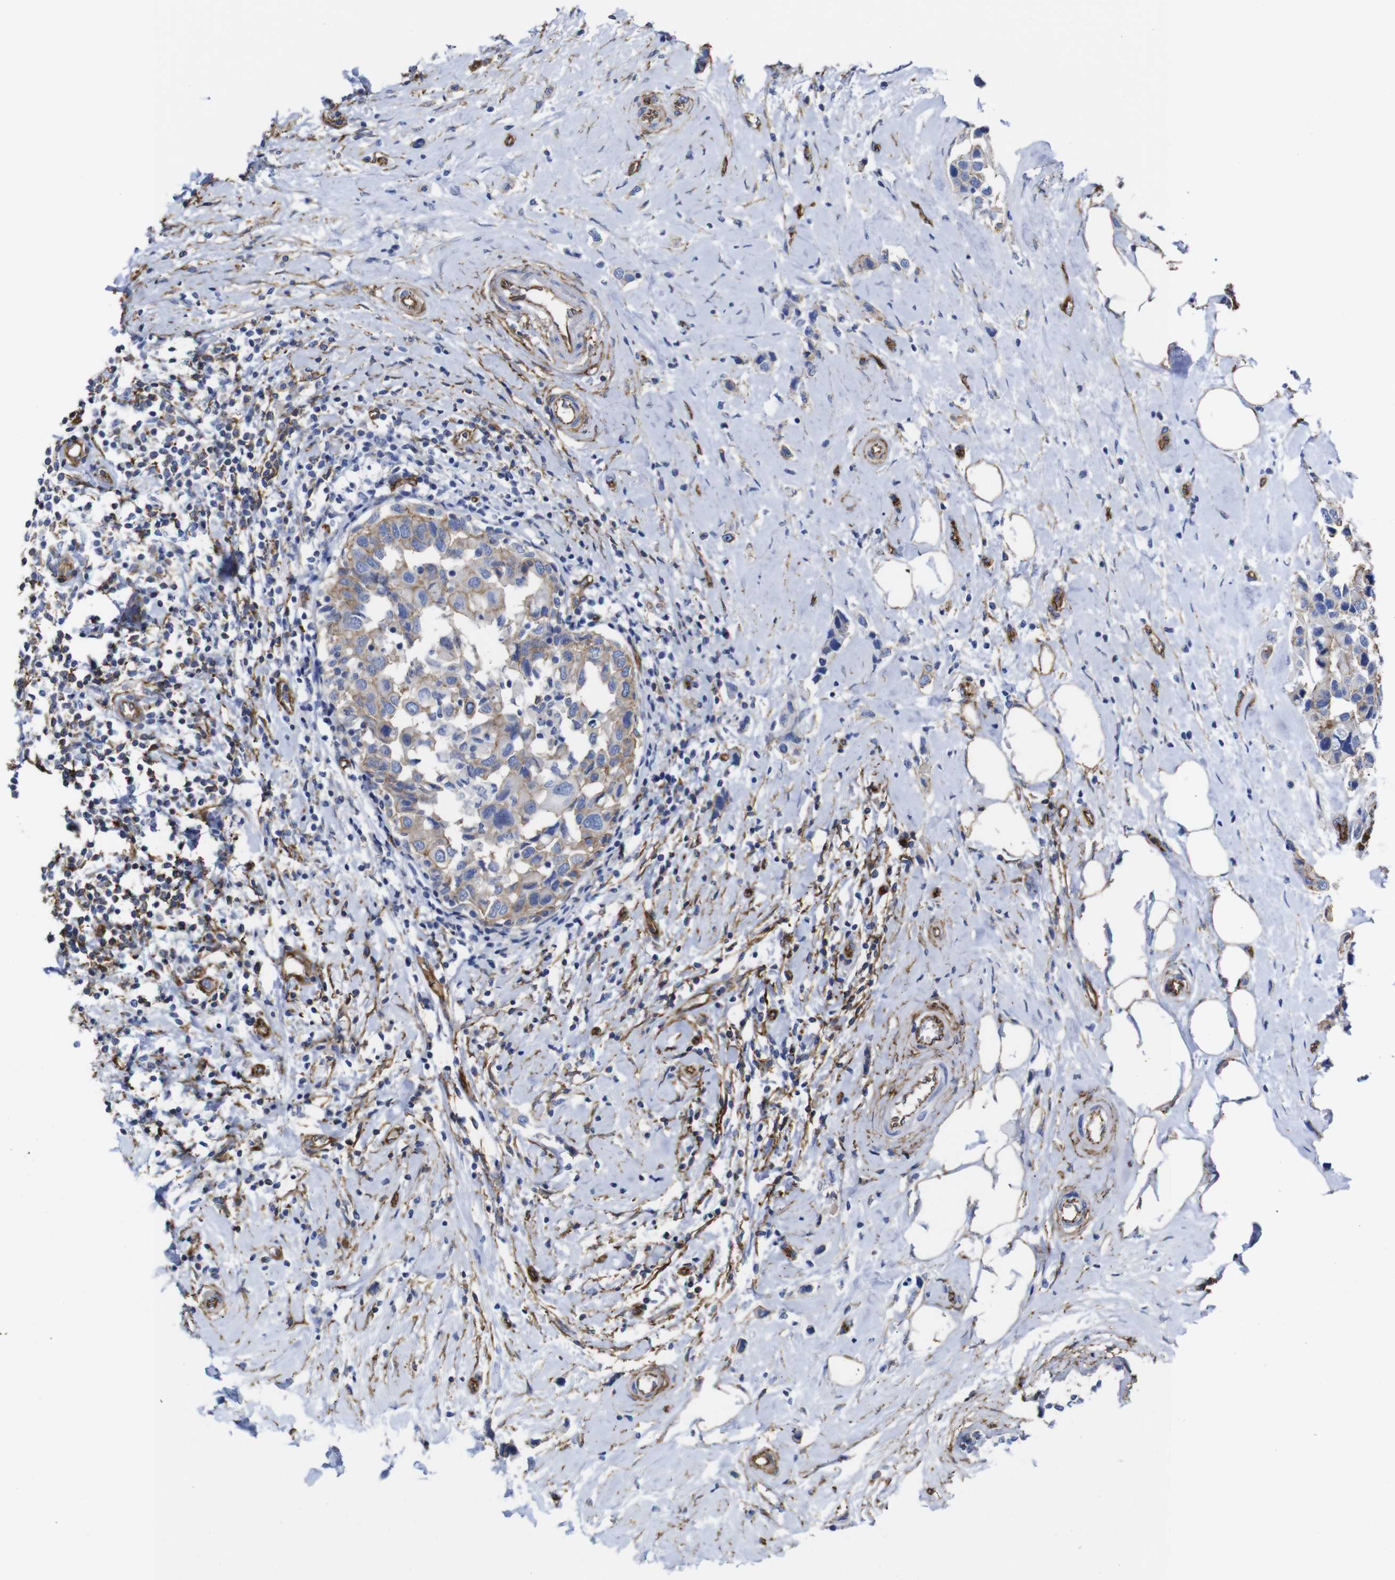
{"staining": {"intensity": "moderate", "quantity": ">75%", "location": "cytoplasmic/membranous"}, "tissue": "breast cancer", "cell_type": "Tumor cells", "image_type": "cancer", "snomed": [{"axis": "morphology", "description": "Normal tissue, NOS"}, {"axis": "morphology", "description": "Duct carcinoma"}, {"axis": "topography", "description": "Breast"}], "caption": "The immunohistochemical stain labels moderate cytoplasmic/membranous staining in tumor cells of breast intraductal carcinoma tissue.", "gene": "SPTBN1", "patient": {"sex": "female", "age": 50}}